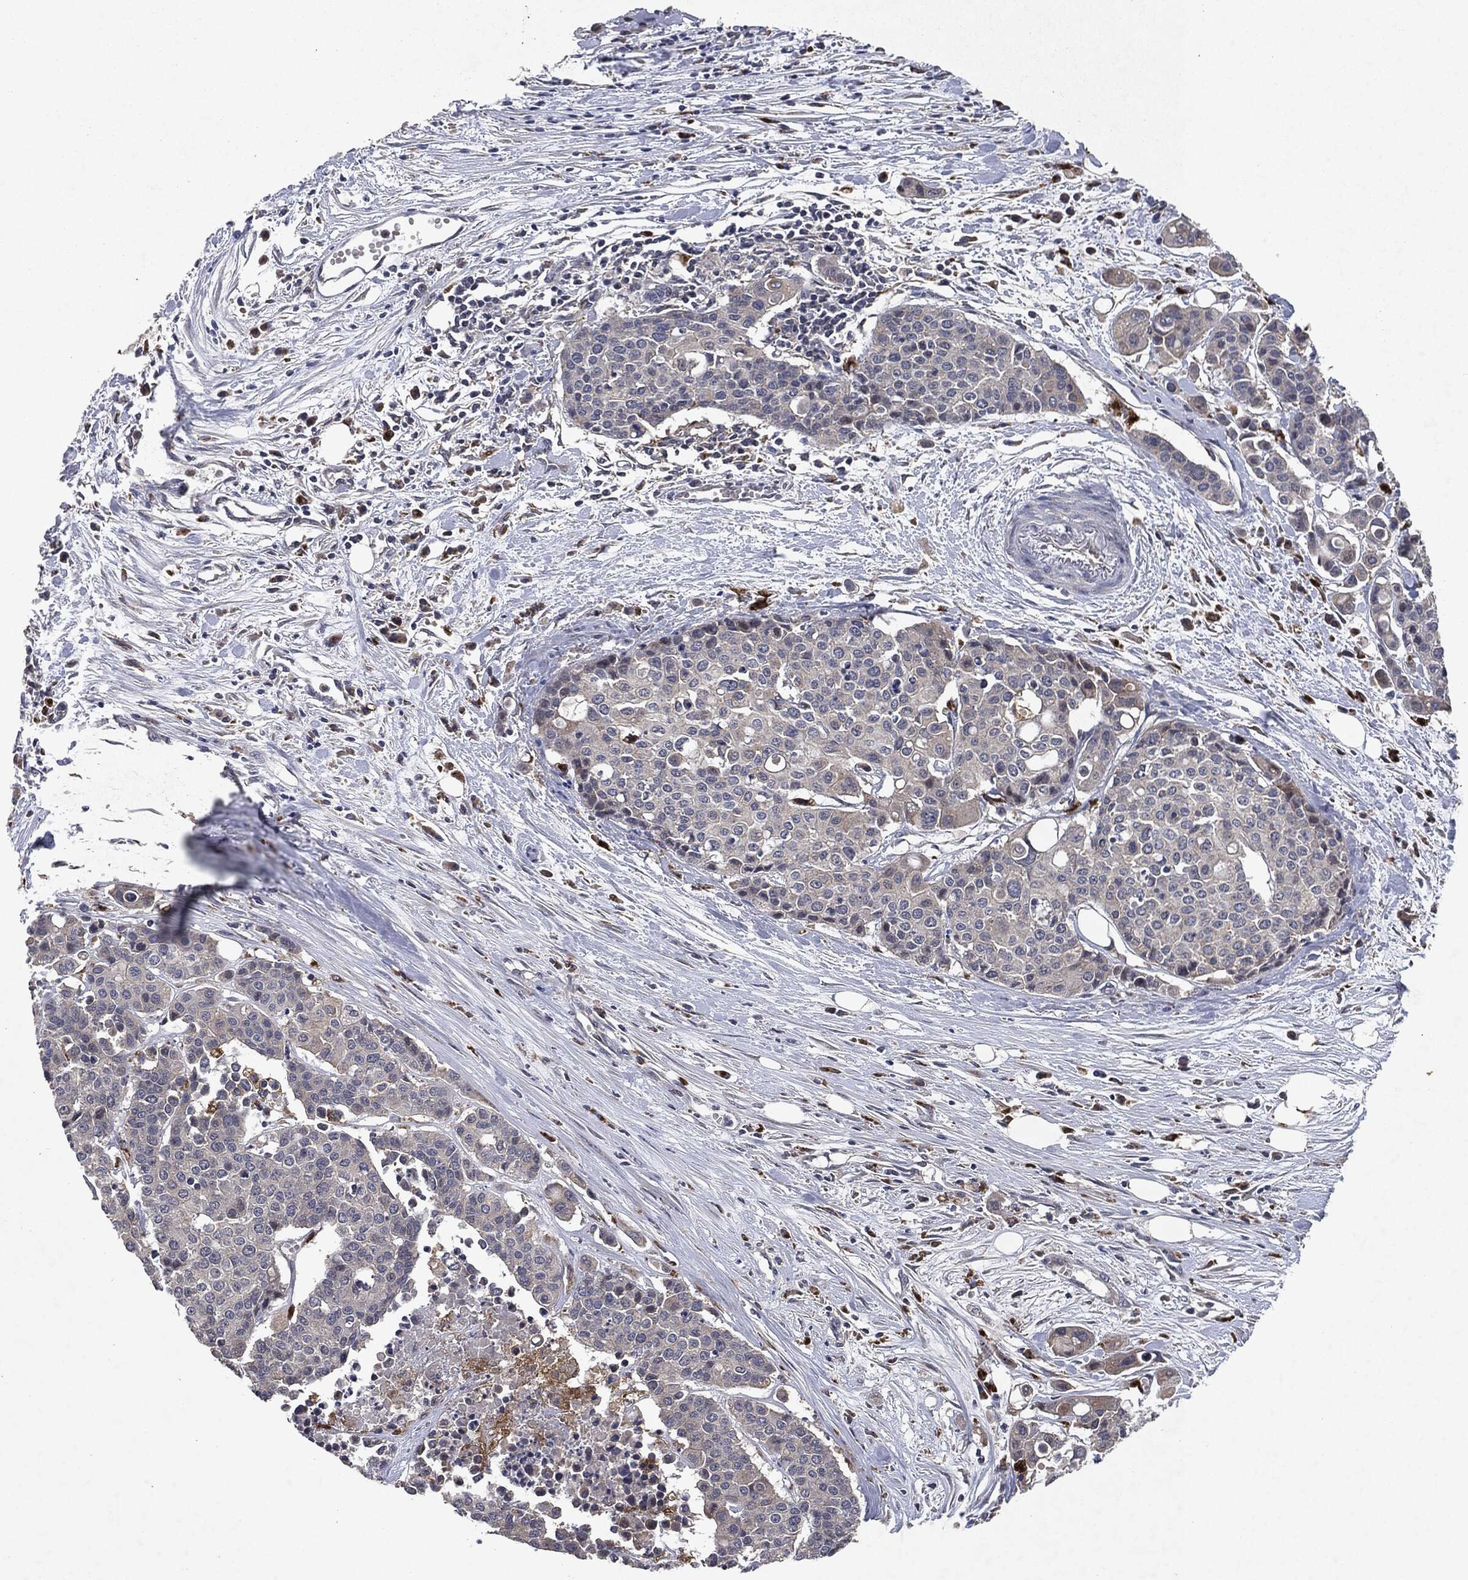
{"staining": {"intensity": "negative", "quantity": "none", "location": "none"}, "tissue": "carcinoid", "cell_type": "Tumor cells", "image_type": "cancer", "snomed": [{"axis": "morphology", "description": "Carcinoid, malignant, NOS"}, {"axis": "topography", "description": "Colon"}], "caption": "Carcinoid was stained to show a protein in brown. There is no significant staining in tumor cells.", "gene": "SLC31A2", "patient": {"sex": "male", "age": 81}}